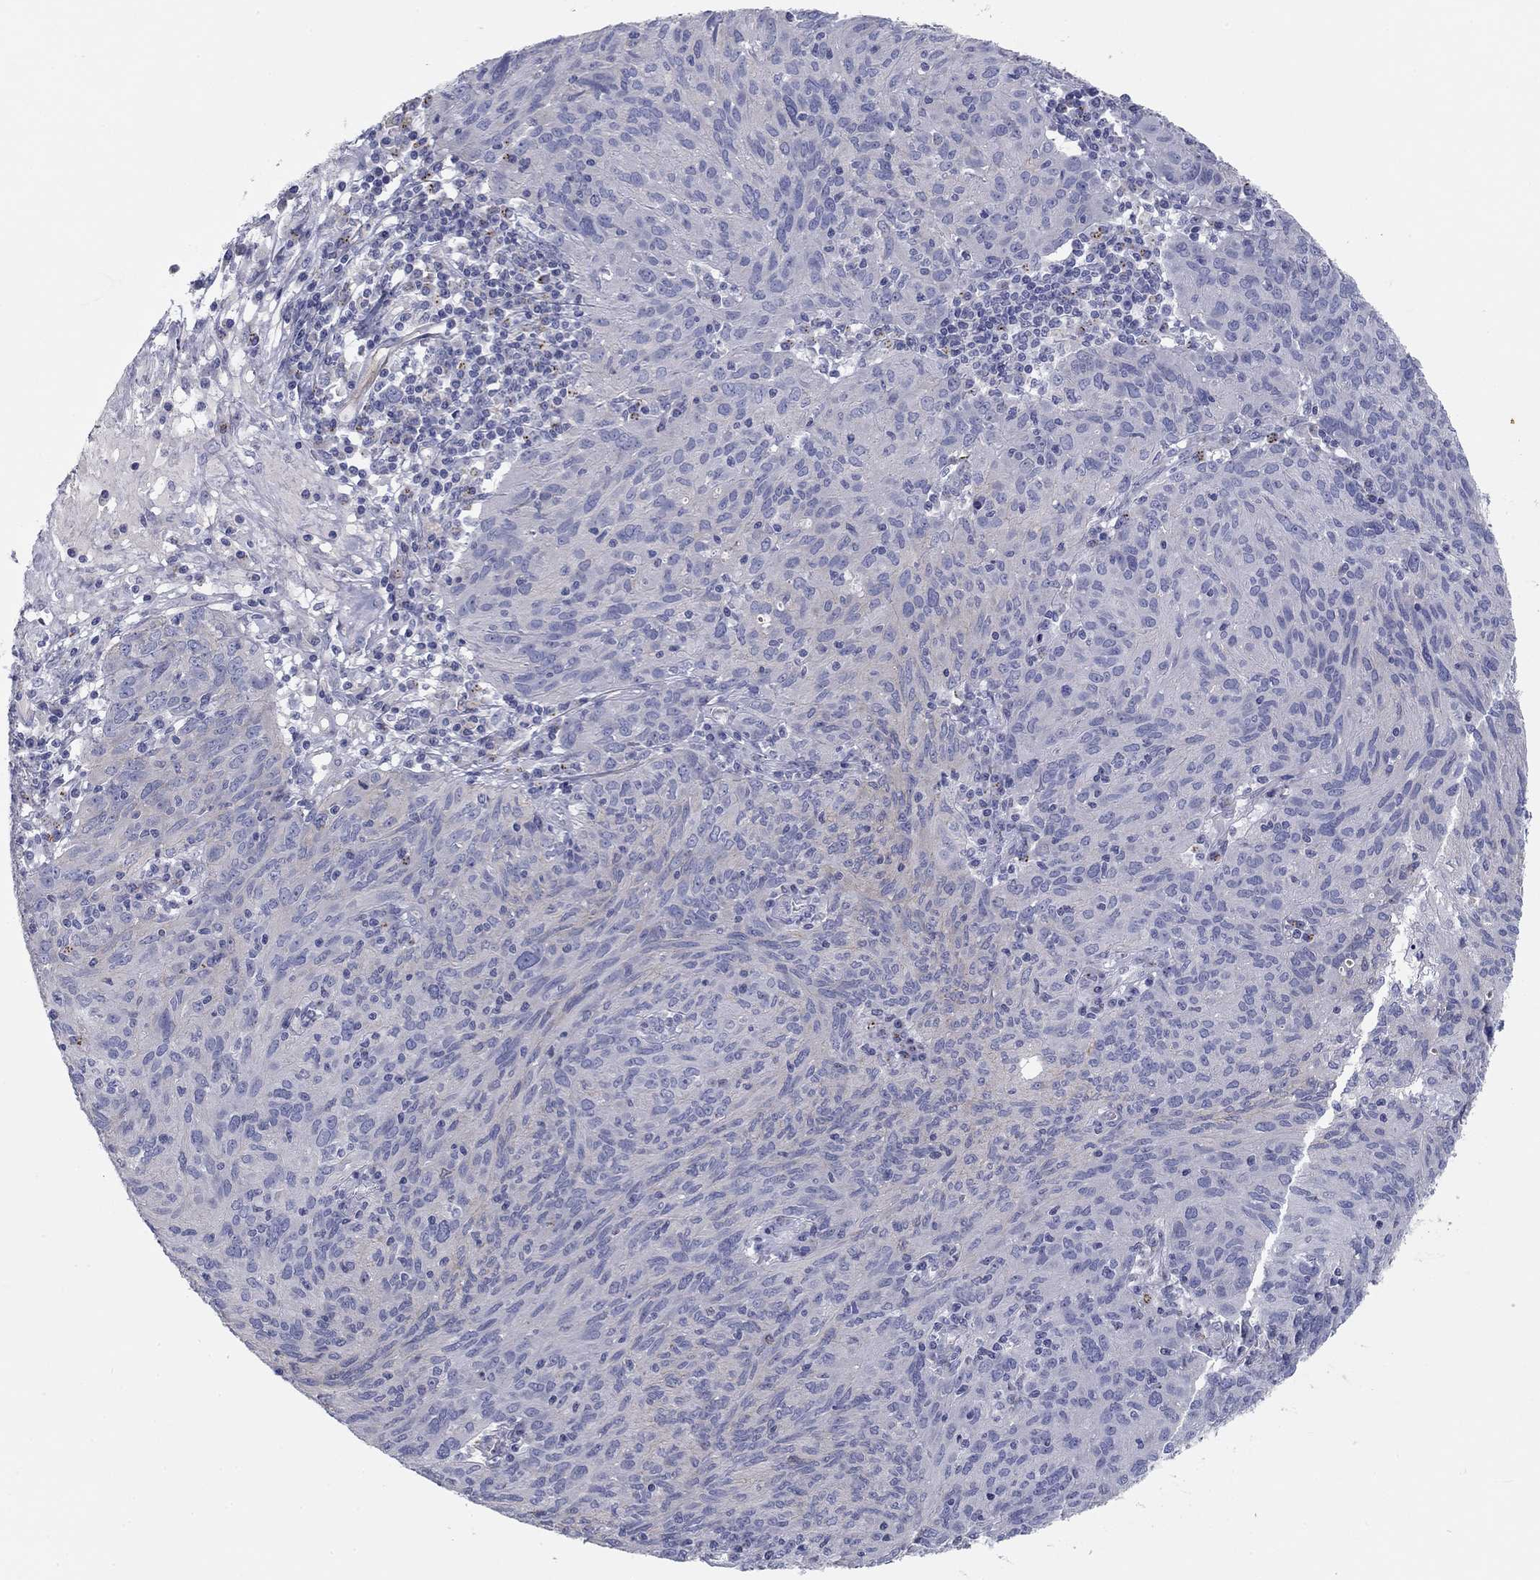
{"staining": {"intensity": "weak", "quantity": "<25%", "location": "cytoplasmic/membranous"}, "tissue": "ovarian cancer", "cell_type": "Tumor cells", "image_type": "cancer", "snomed": [{"axis": "morphology", "description": "Carcinoma, endometroid"}, {"axis": "topography", "description": "Ovary"}], "caption": "Immunohistochemistry (IHC) histopathology image of human endometroid carcinoma (ovarian) stained for a protein (brown), which shows no staining in tumor cells.", "gene": "SEPTIN3", "patient": {"sex": "female", "age": 50}}